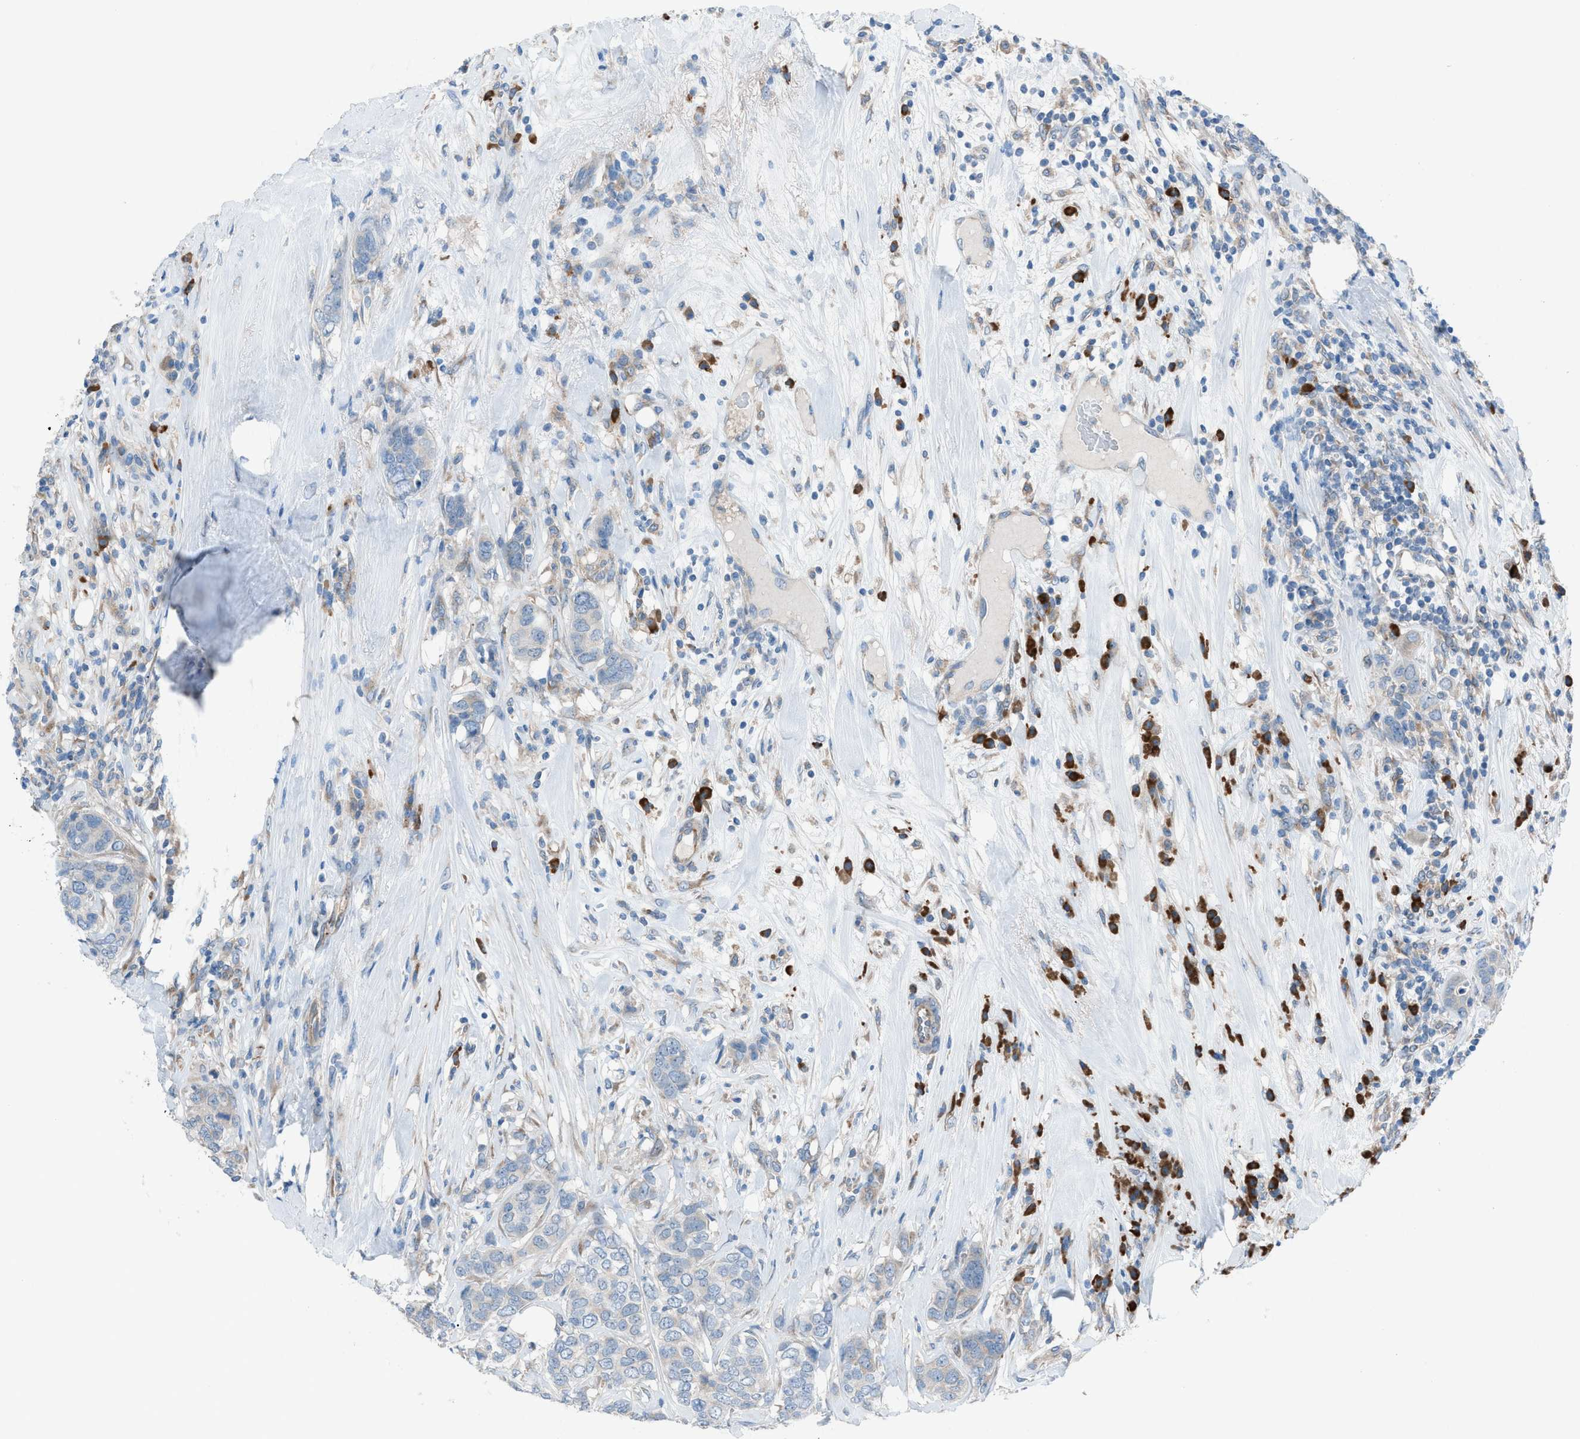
{"staining": {"intensity": "negative", "quantity": "none", "location": "none"}, "tissue": "breast cancer", "cell_type": "Tumor cells", "image_type": "cancer", "snomed": [{"axis": "morphology", "description": "Lobular carcinoma"}, {"axis": "topography", "description": "Breast"}], "caption": "Breast lobular carcinoma stained for a protein using IHC reveals no staining tumor cells.", "gene": "HEG1", "patient": {"sex": "female", "age": 59}}